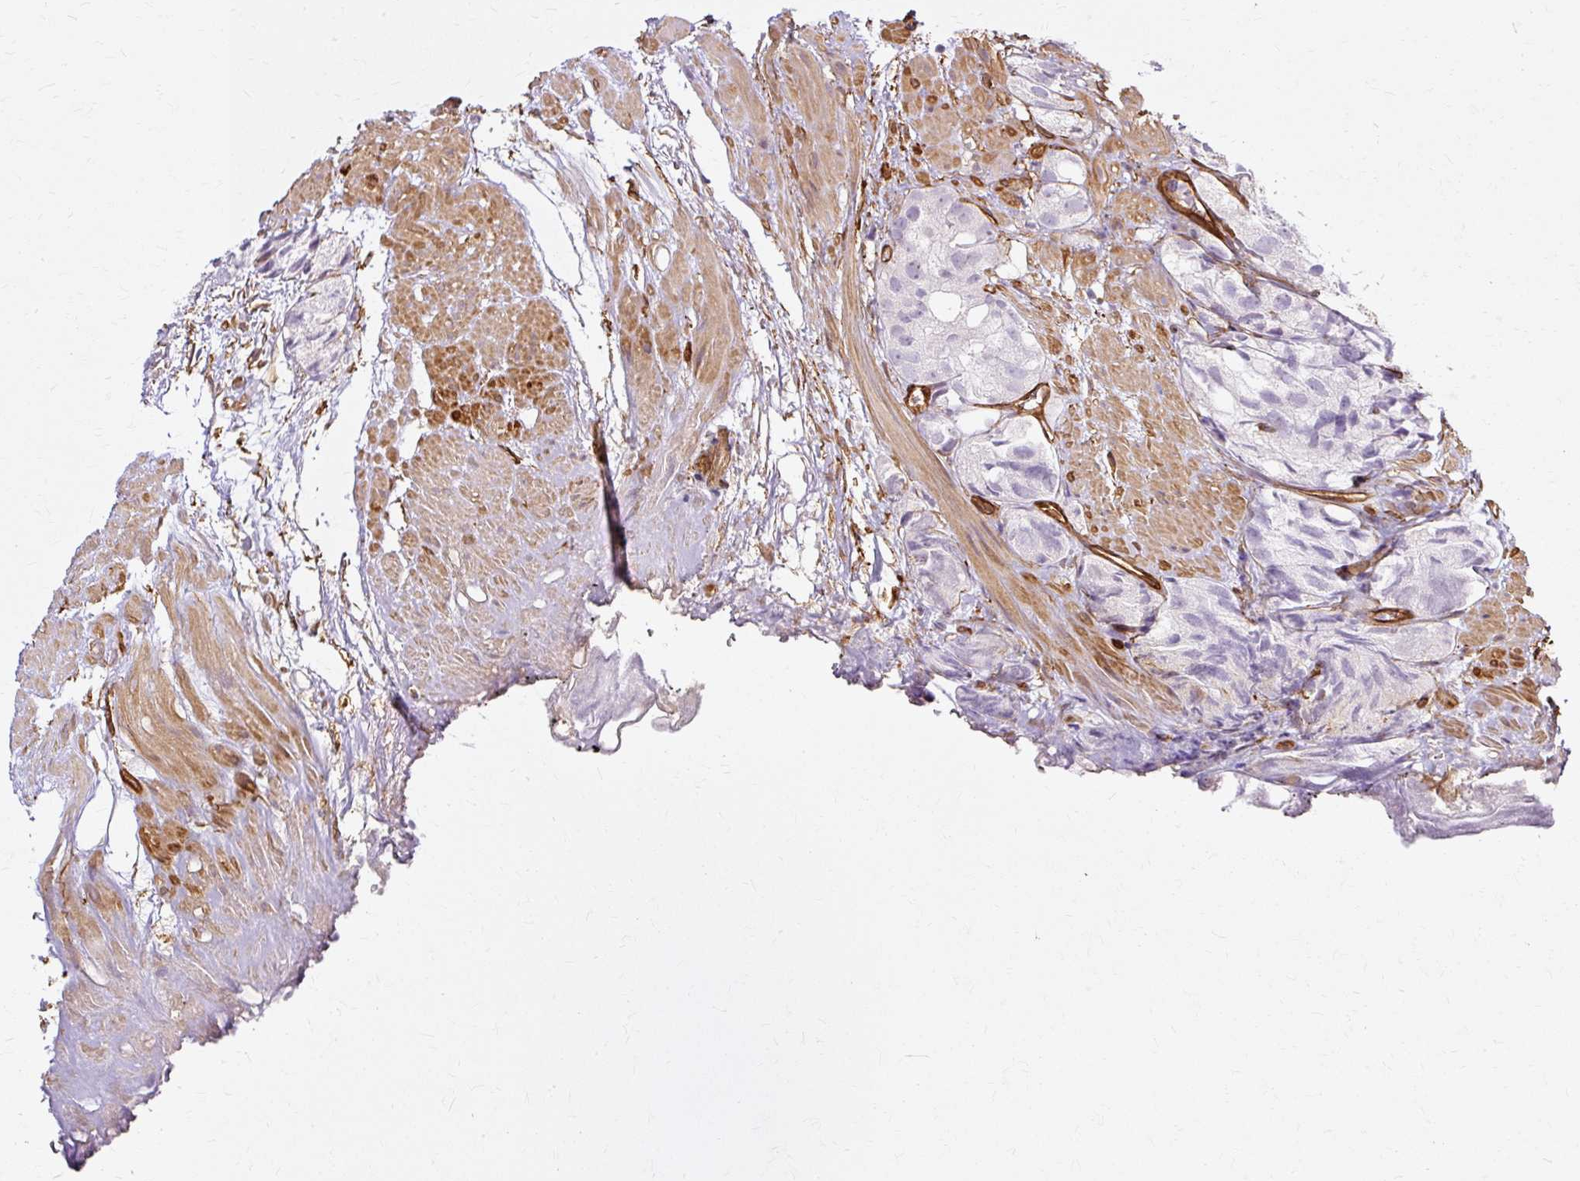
{"staining": {"intensity": "negative", "quantity": "none", "location": "none"}, "tissue": "prostate cancer", "cell_type": "Tumor cells", "image_type": "cancer", "snomed": [{"axis": "morphology", "description": "Adenocarcinoma, High grade"}, {"axis": "topography", "description": "Prostate"}], "caption": "Immunohistochemistry (IHC) of adenocarcinoma (high-grade) (prostate) demonstrates no expression in tumor cells. Brightfield microscopy of immunohistochemistry (IHC) stained with DAB (brown) and hematoxylin (blue), captured at high magnification.", "gene": "CNN3", "patient": {"sex": "male", "age": 82}}